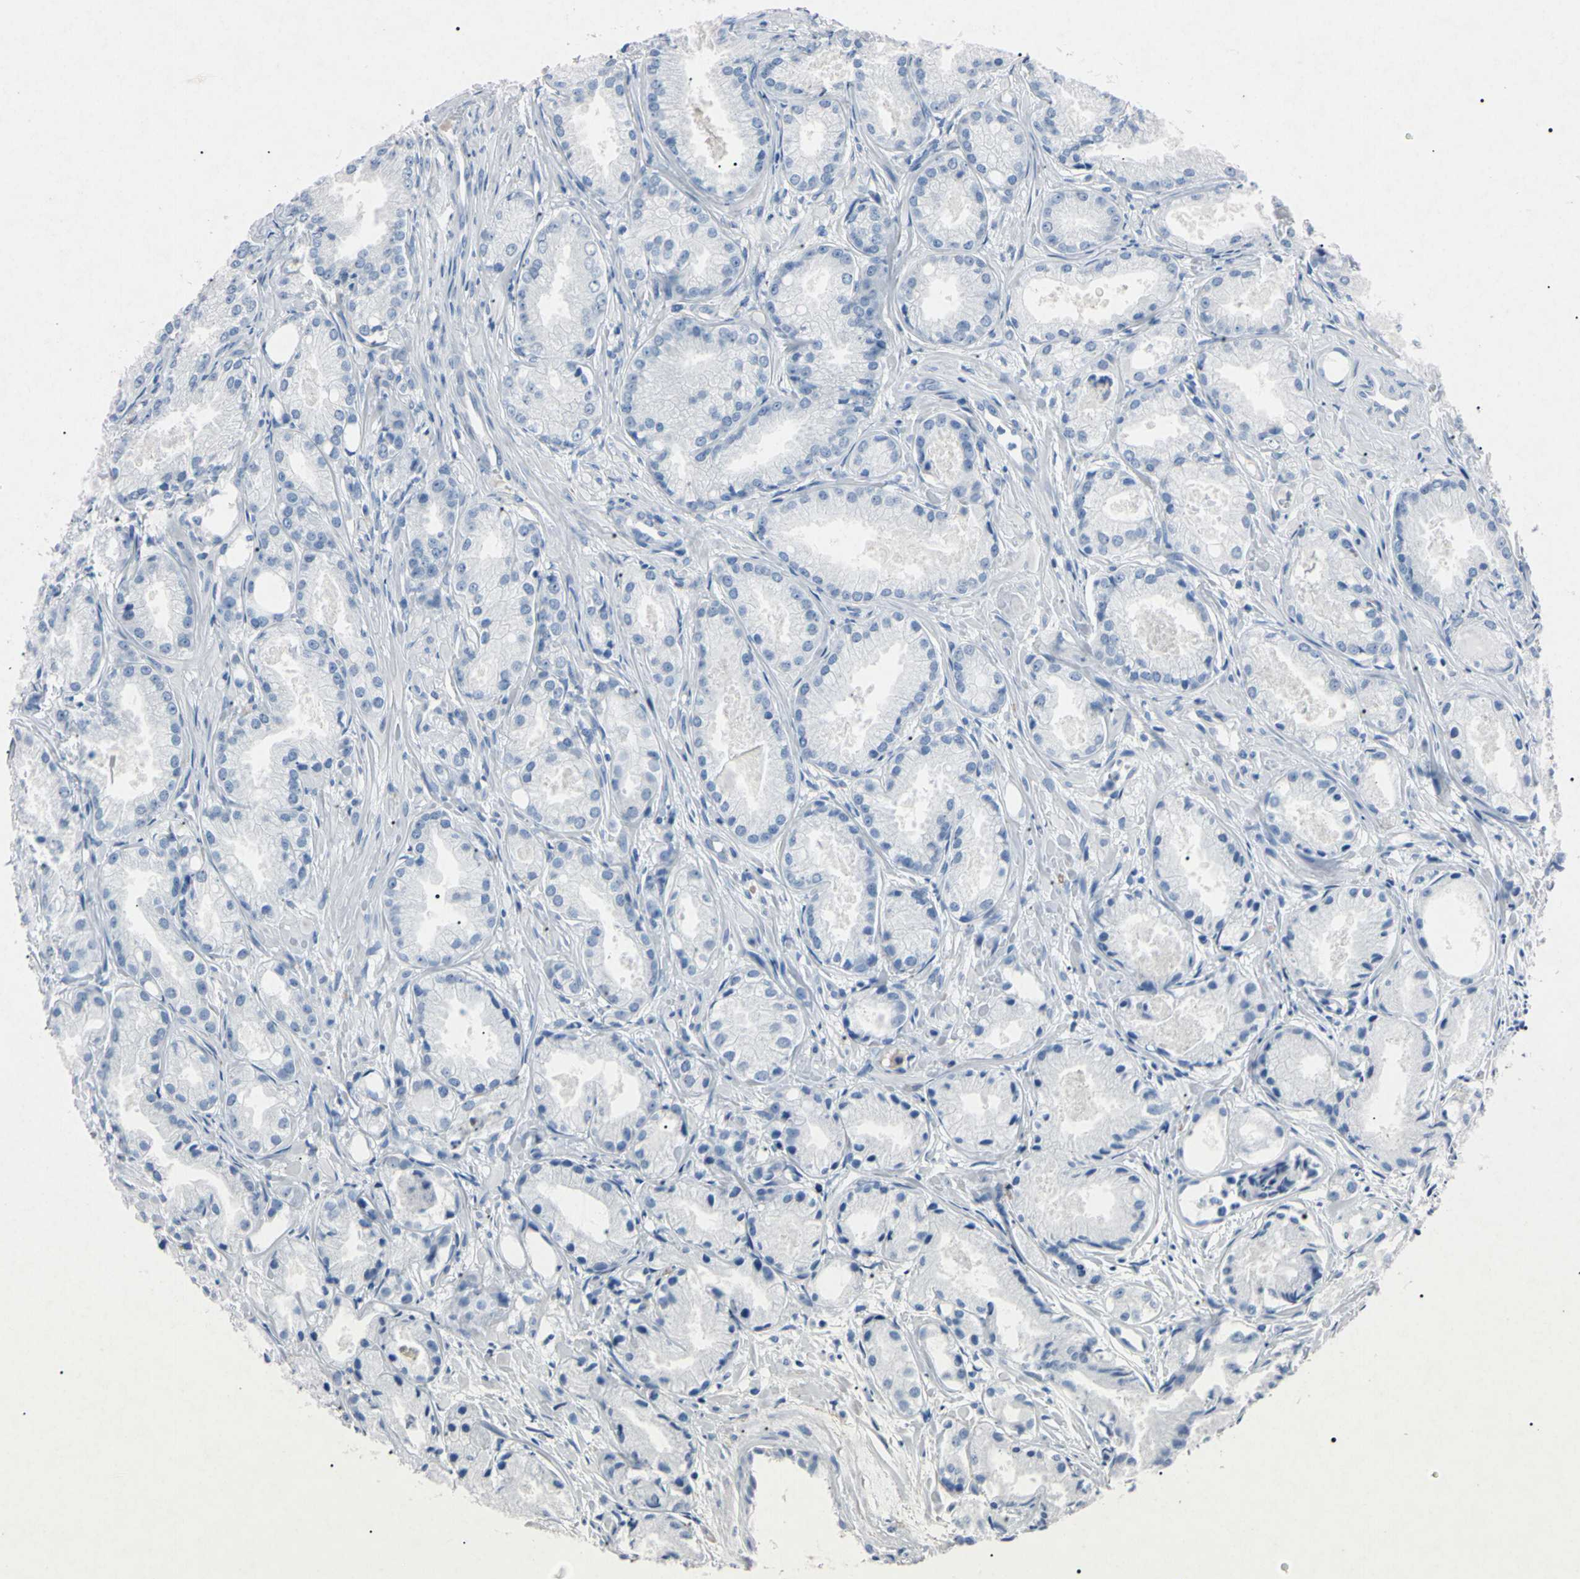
{"staining": {"intensity": "negative", "quantity": "none", "location": "none"}, "tissue": "prostate cancer", "cell_type": "Tumor cells", "image_type": "cancer", "snomed": [{"axis": "morphology", "description": "Adenocarcinoma, Low grade"}, {"axis": "topography", "description": "Prostate"}], "caption": "This photomicrograph is of prostate cancer (low-grade adenocarcinoma) stained with immunohistochemistry to label a protein in brown with the nuclei are counter-stained blue. There is no expression in tumor cells.", "gene": "ELN", "patient": {"sex": "male", "age": 72}}